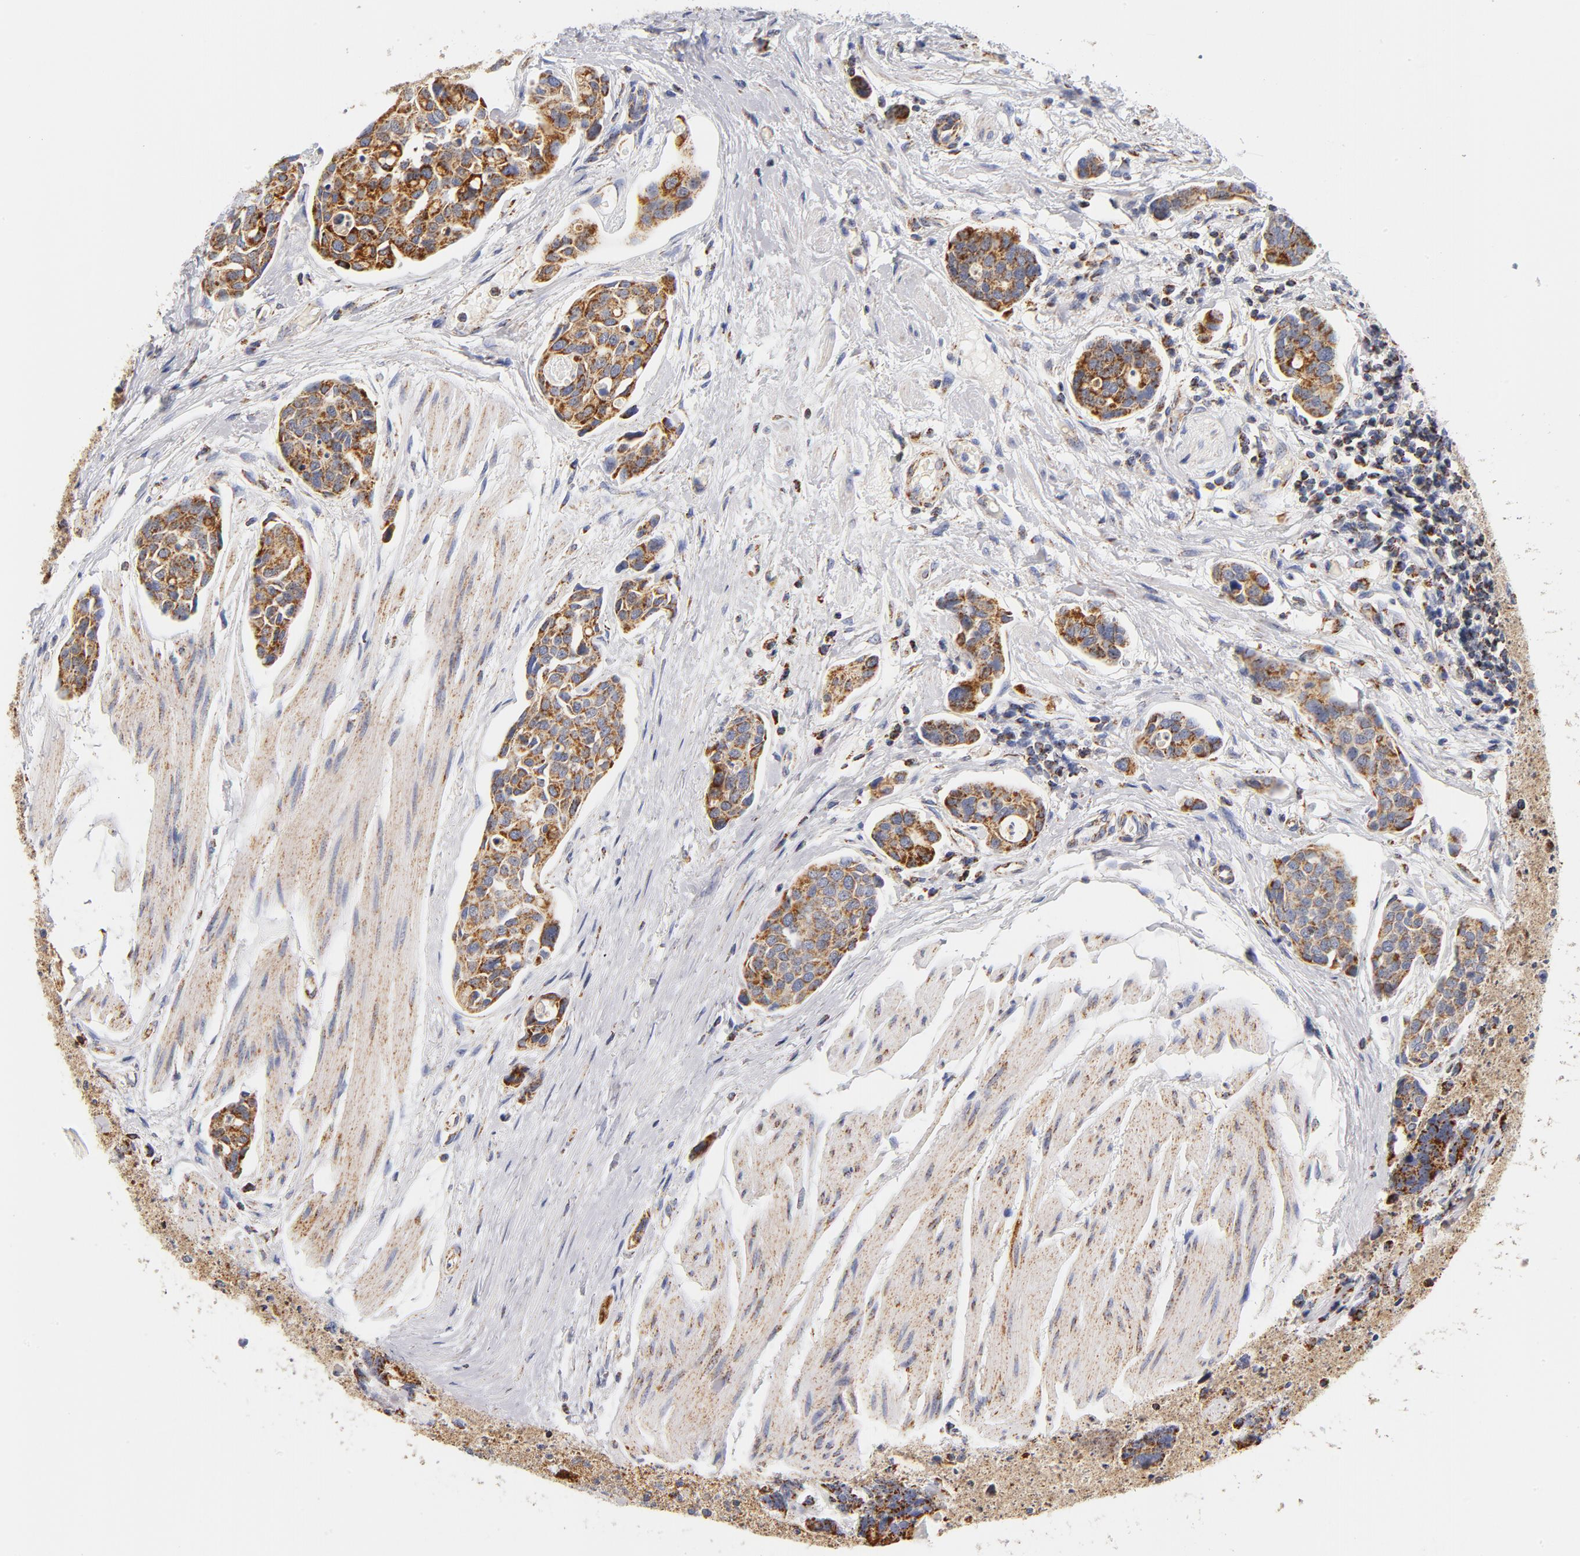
{"staining": {"intensity": "strong", "quantity": ">75%", "location": "cytoplasmic/membranous"}, "tissue": "urothelial cancer", "cell_type": "Tumor cells", "image_type": "cancer", "snomed": [{"axis": "morphology", "description": "Urothelial carcinoma, High grade"}, {"axis": "topography", "description": "Urinary bladder"}], "caption": "Protein analysis of urothelial cancer tissue displays strong cytoplasmic/membranous staining in approximately >75% of tumor cells. Immunohistochemistry stains the protein in brown and the nuclei are stained blue.", "gene": "ECHS1", "patient": {"sex": "male", "age": 78}}